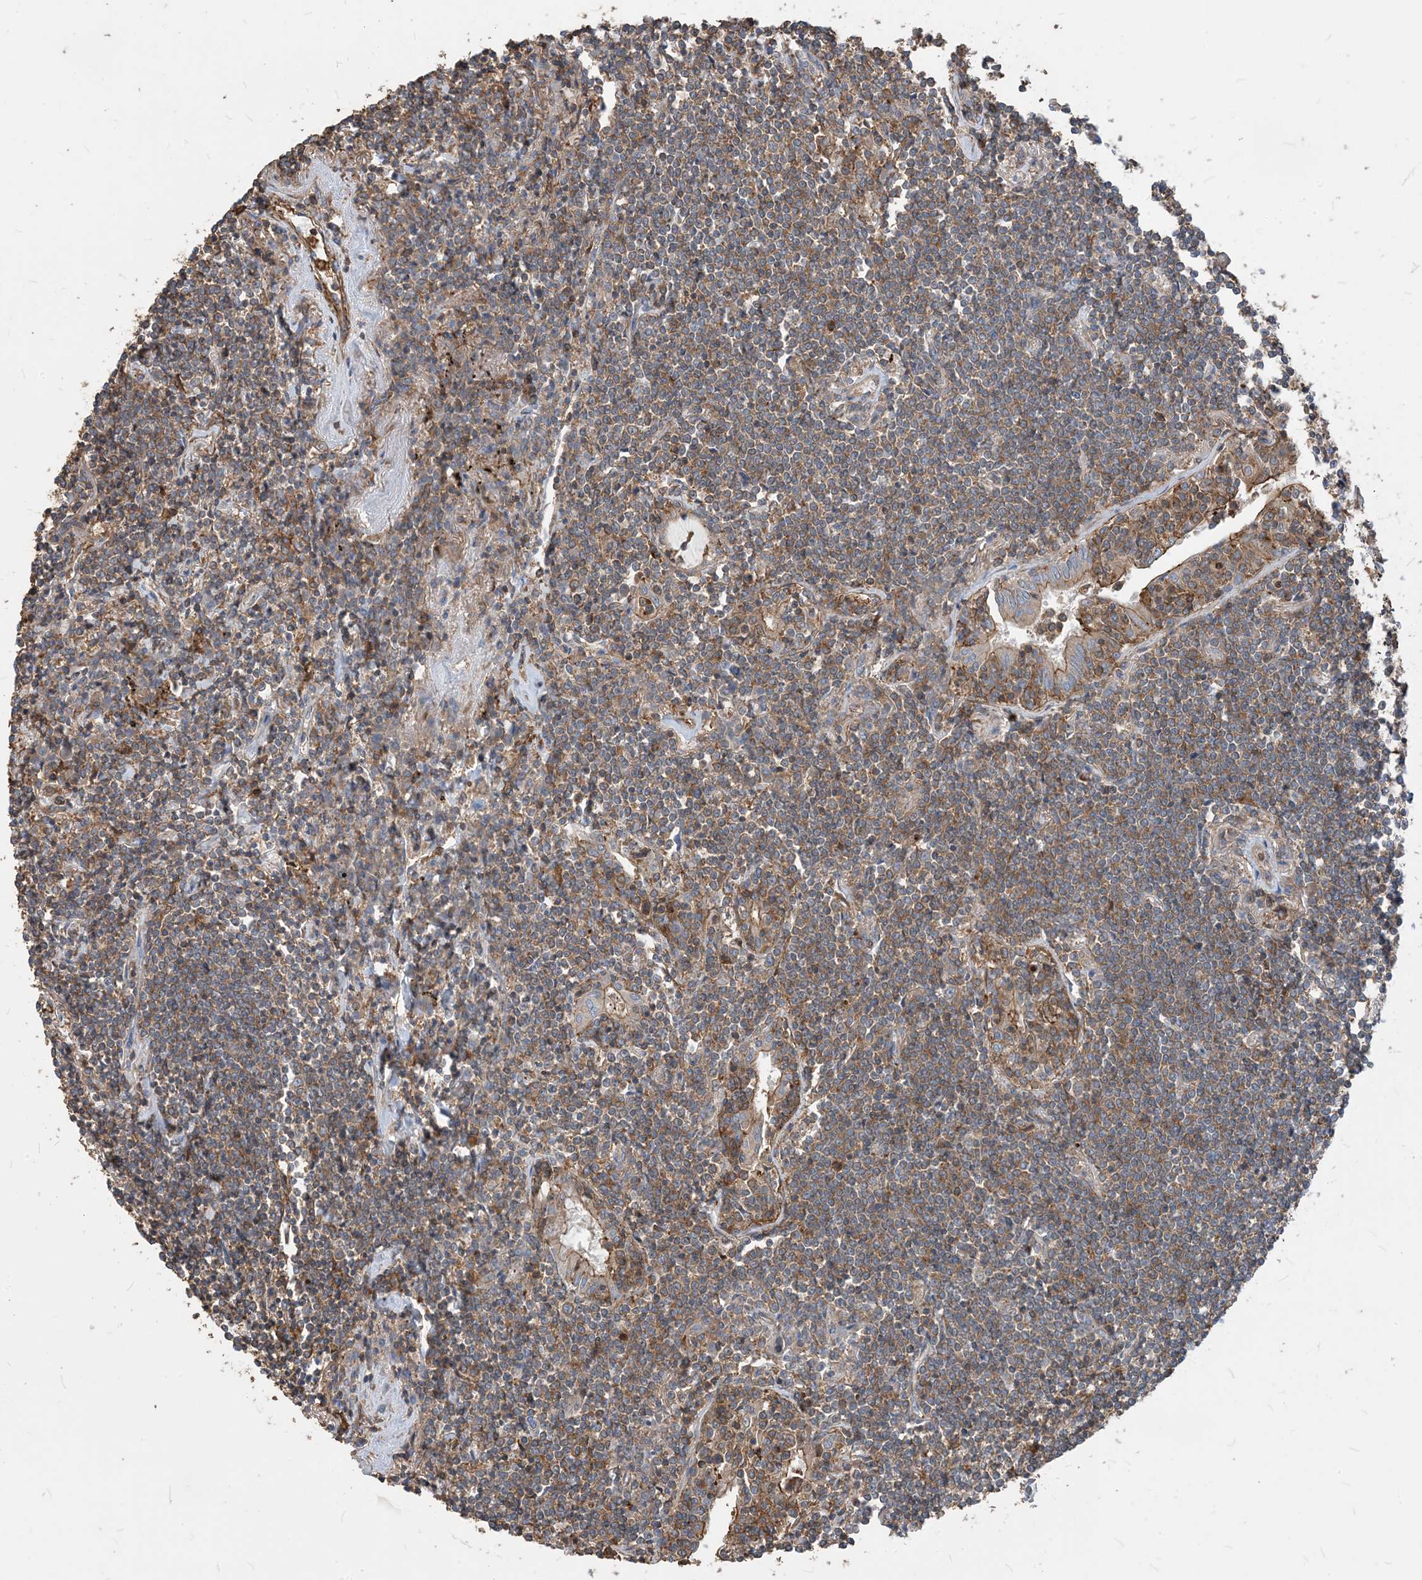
{"staining": {"intensity": "moderate", "quantity": ">75%", "location": "cytoplasmic/membranous"}, "tissue": "lymphoma", "cell_type": "Tumor cells", "image_type": "cancer", "snomed": [{"axis": "morphology", "description": "Malignant lymphoma, non-Hodgkin's type, Low grade"}, {"axis": "topography", "description": "Lung"}], "caption": "This image reveals immunohistochemistry staining of human lymphoma, with medium moderate cytoplasmic/membranous staining in approximately >75% of tumor cells.", "gene": "PARVG", "patient": {"sex": "female", "age": 71}}